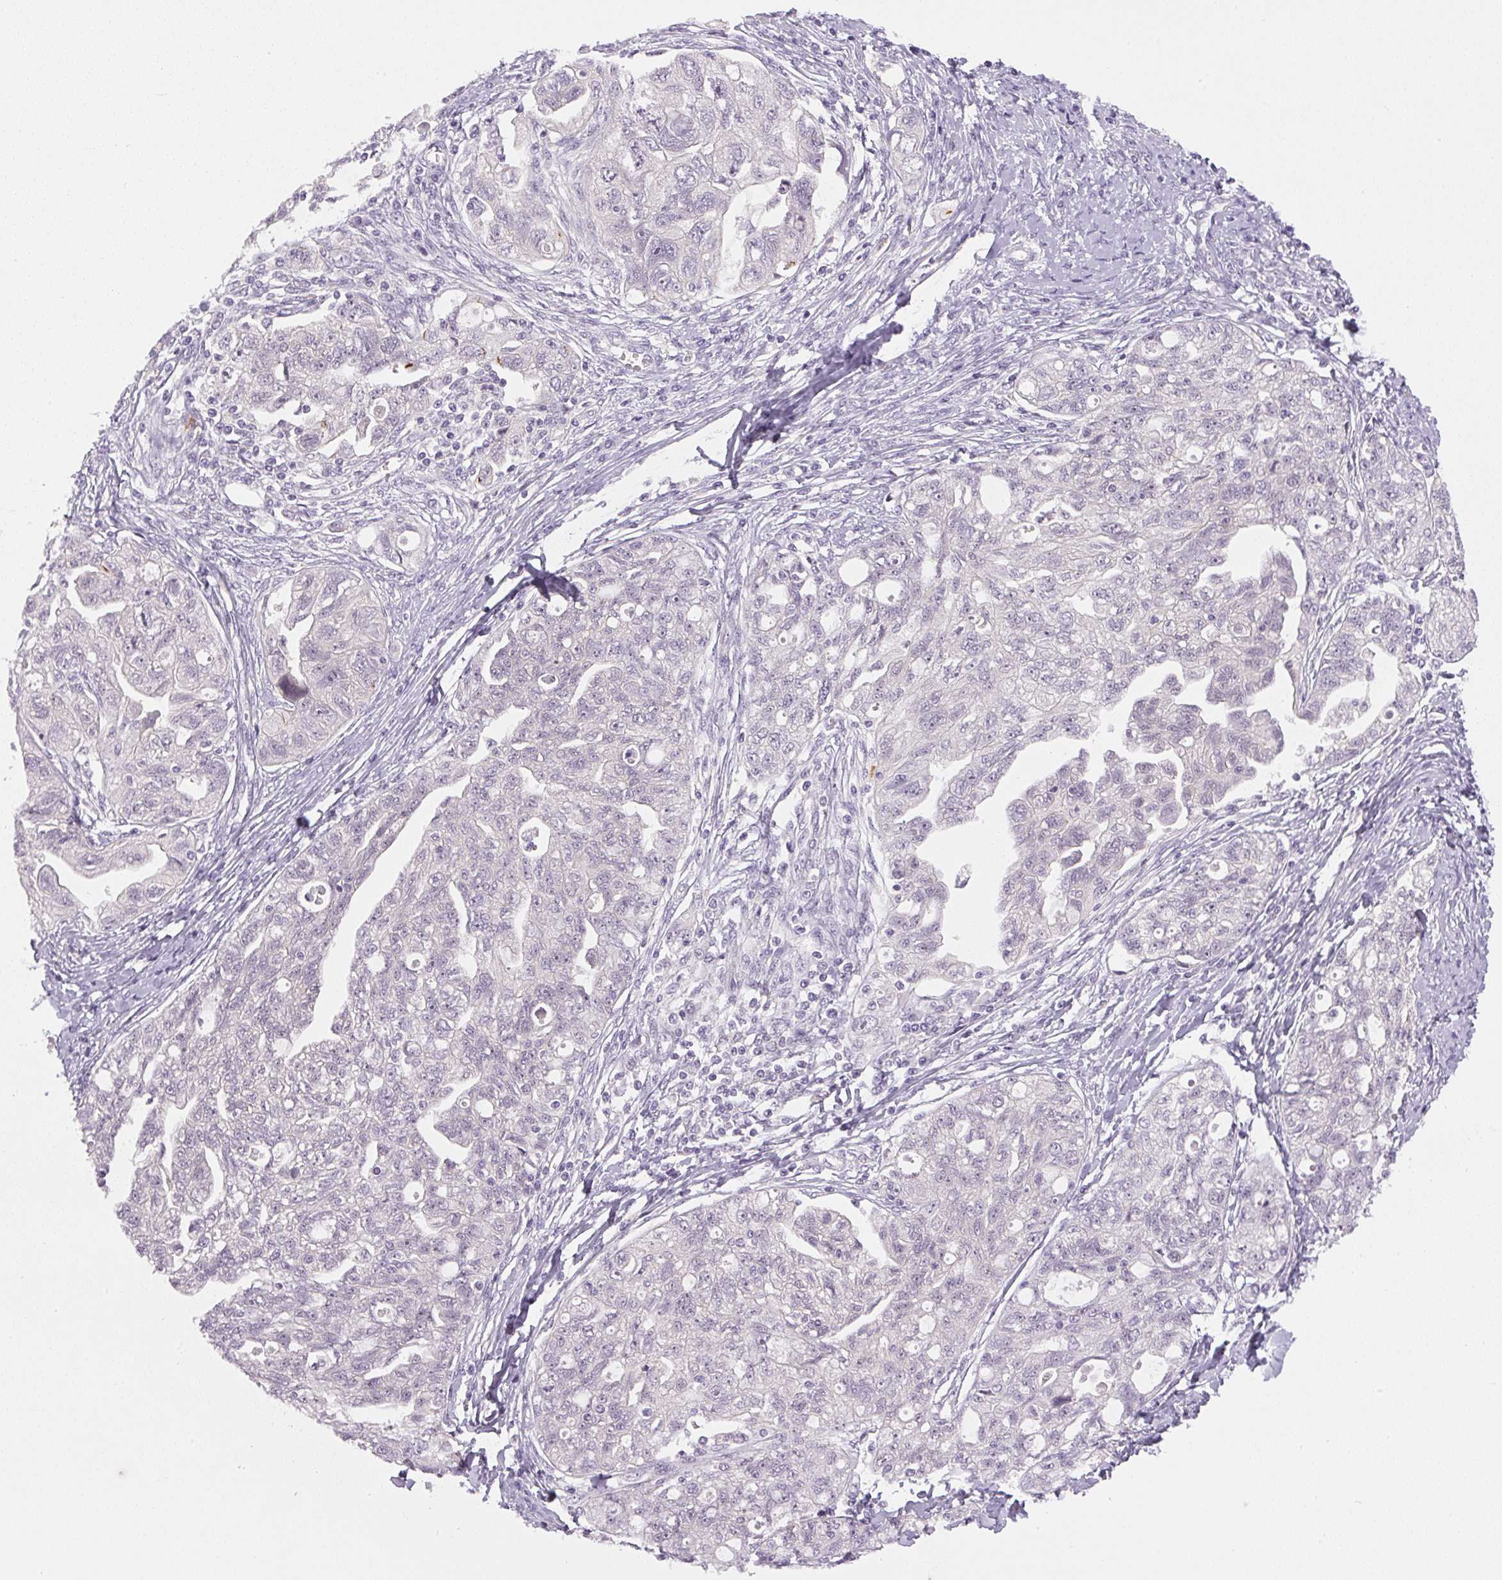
{"staining": {"intensity": "negative", "quantity": "none", "location": "none"}, "tissue": "ovarian cancer", "cell_type": "Tumor cells", "image_type": "cancer", "snomed": [{"axis": "morphology", "description": "Carcinoma, NOS"}, {"axis": "morphology", "description": "Cystadenocarcinoma, serous, NOS"}, {"axis": "topography", "description": "Ovary"}], "caption": "DAB immunohistochemical staining of human carcinoma (ovarian) shows no significant expression in tumor cells. (DAB immunohistochemistry (IHC), high magnification).", "gene": "SGF29", "patient": {"sex": "female", "age": 69}}